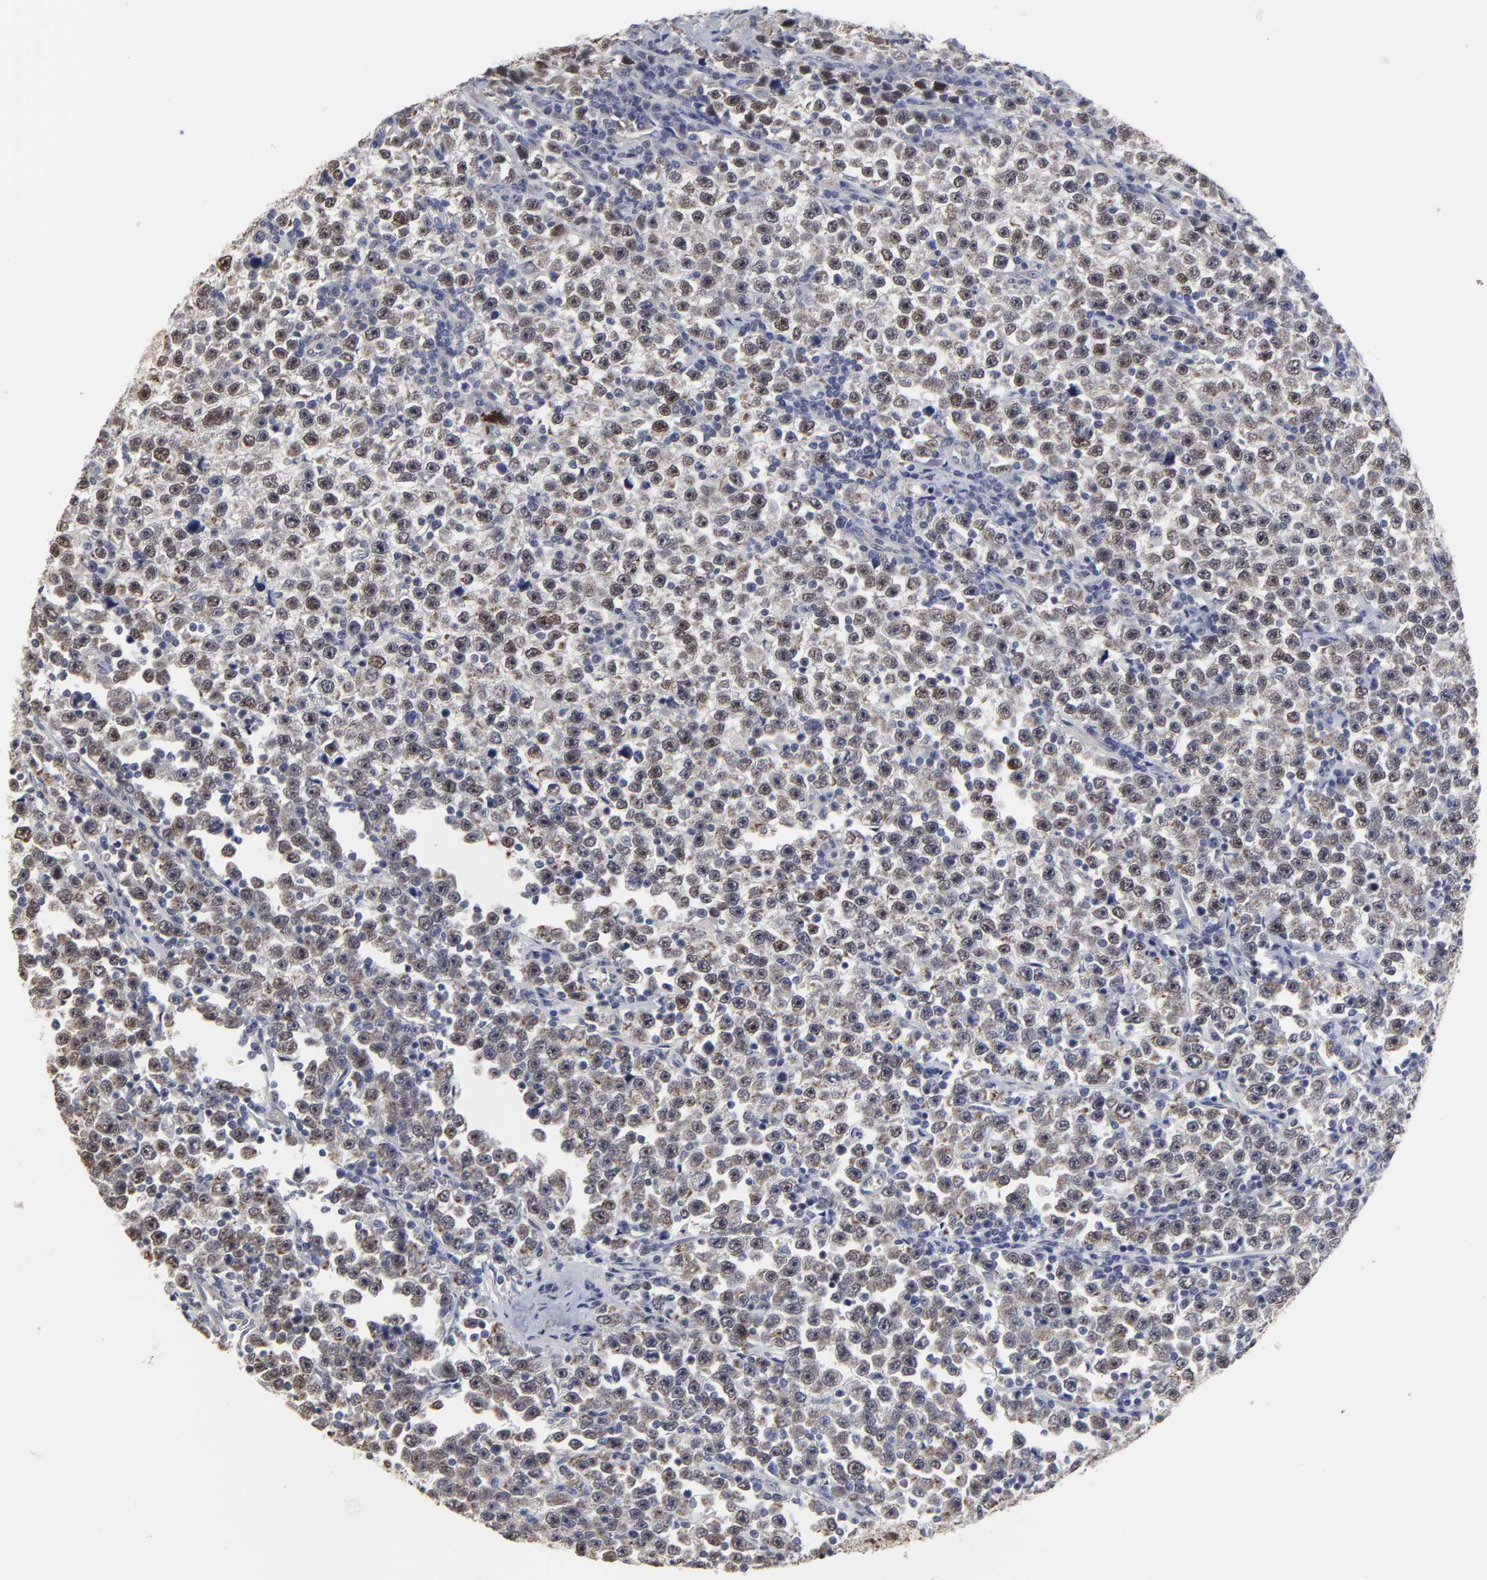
{"staining": {"intensity": "weak", "quantity": "25%-75%", "location": "cytoplasmic/membranous"}, "tissue": "testis cancer", "cell_type": "Tumor cells", "image_type": "cancer", "snomed": [{"axis": "morphology", "description": "Seminoma, NOS"}, {"axis": "topography", "description": "Testis"}], "caption": "Immunohistochemistry photomicrograph of testis cancer (seminoma) stained for a protein (brown), which demonstrates low levels of weak cytoplasmic/membranous positivity in about 25%-75% of tumor cells.", "gene": "MAGEA10", "patient": {"sex": "male", "age": 43}}